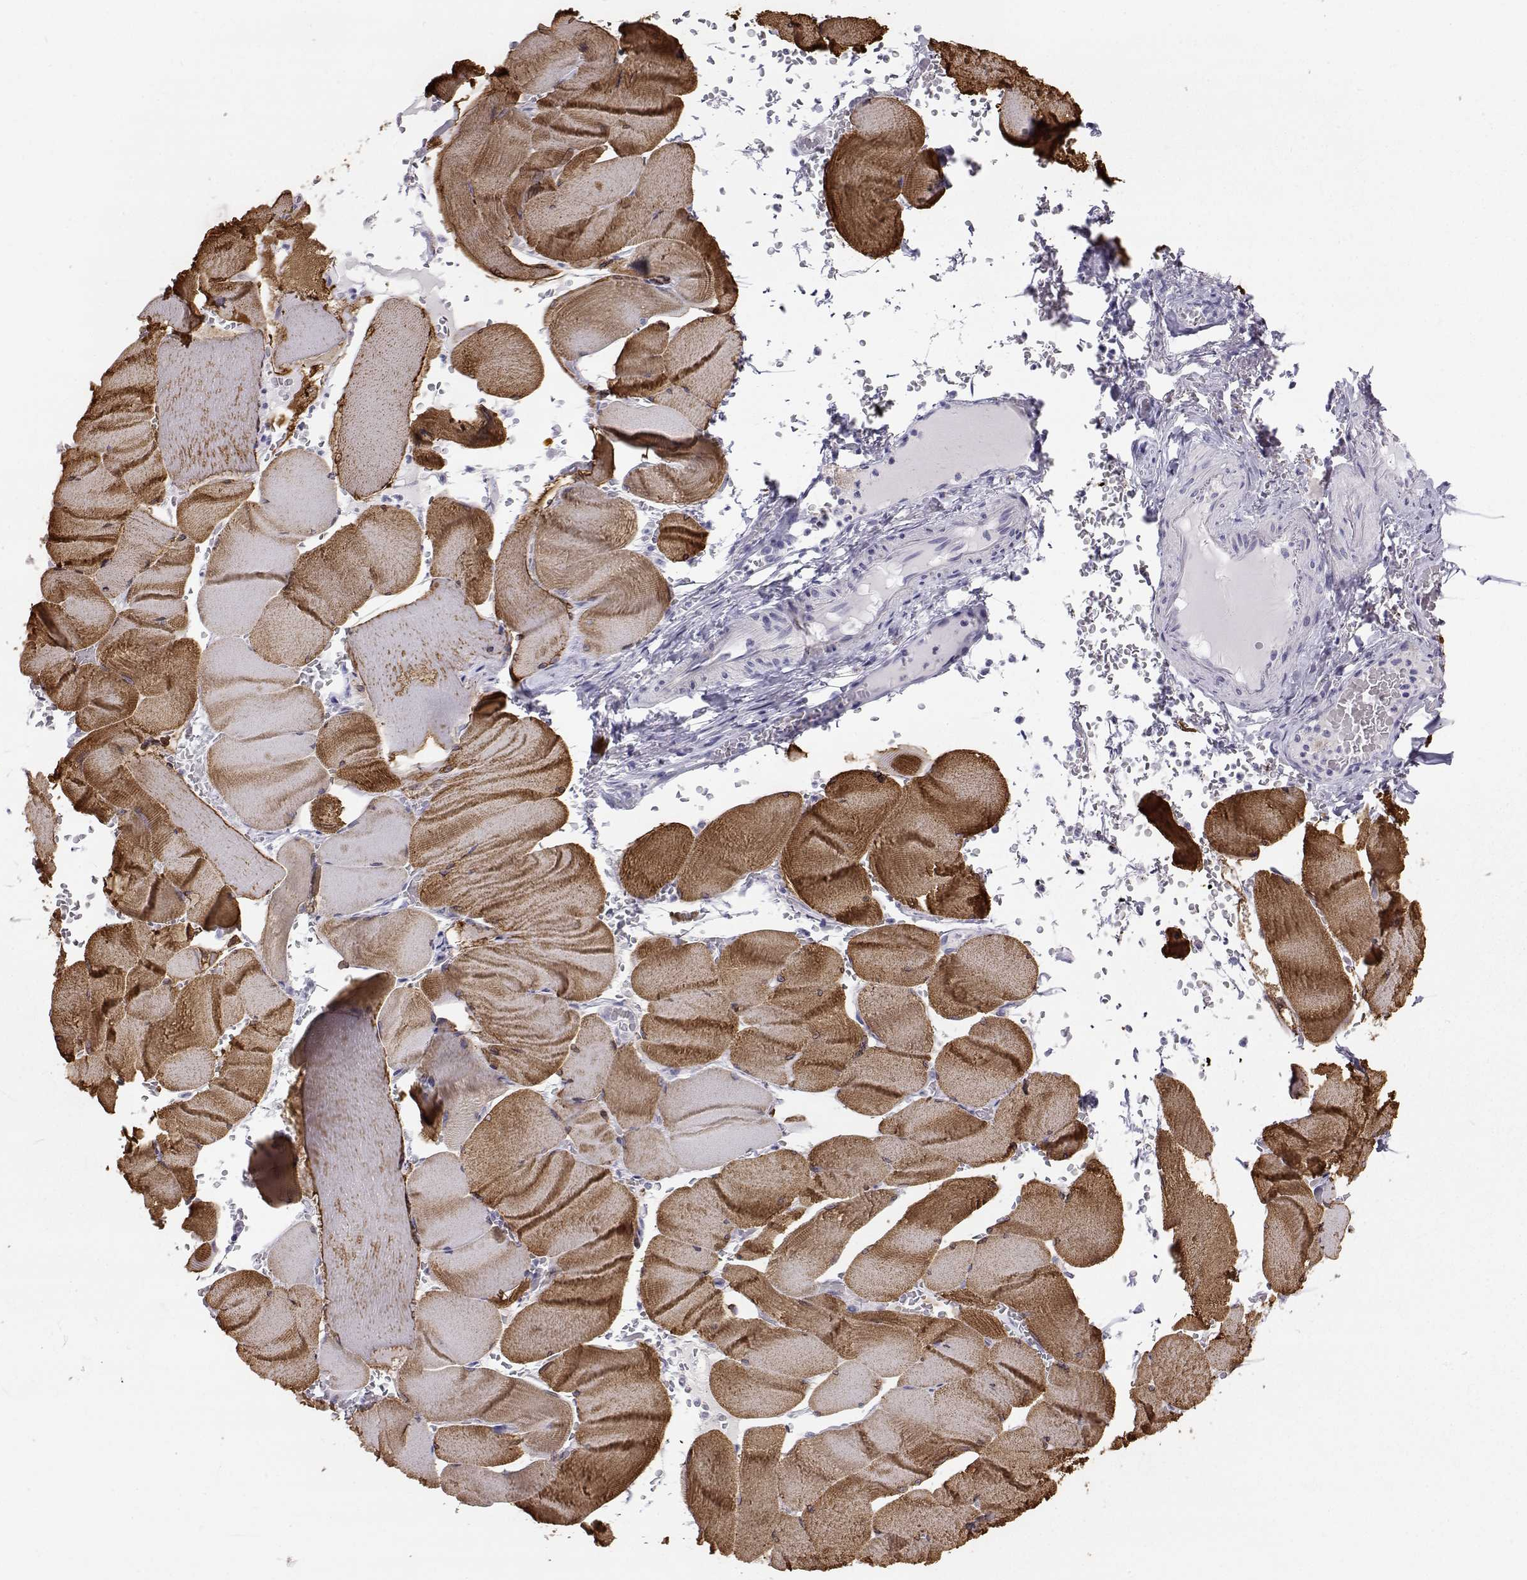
{"staining": {"intensity": "moderate", "quantity": ">75%", "location": "cytoplasmic/membranous"}, "tissue": "skeletal muscle", "cell_type": "Myocytes", "image_type": "normal", "snomed": [{"axis": "morphology", "description": "Normal tissue, NOS"}, {"axis": "topography", "description": "Skeletal muscle"}], "caption": "Immunohistochemistry micrograph of normal skeletal muscle stained for a protein (brown), which exhibits medium levels of moderate cytoplasmic/membranous staining in about >75% of myocytes.", "gene": "KCNMB4", "patient": {"sex": "male", "age": 56}}